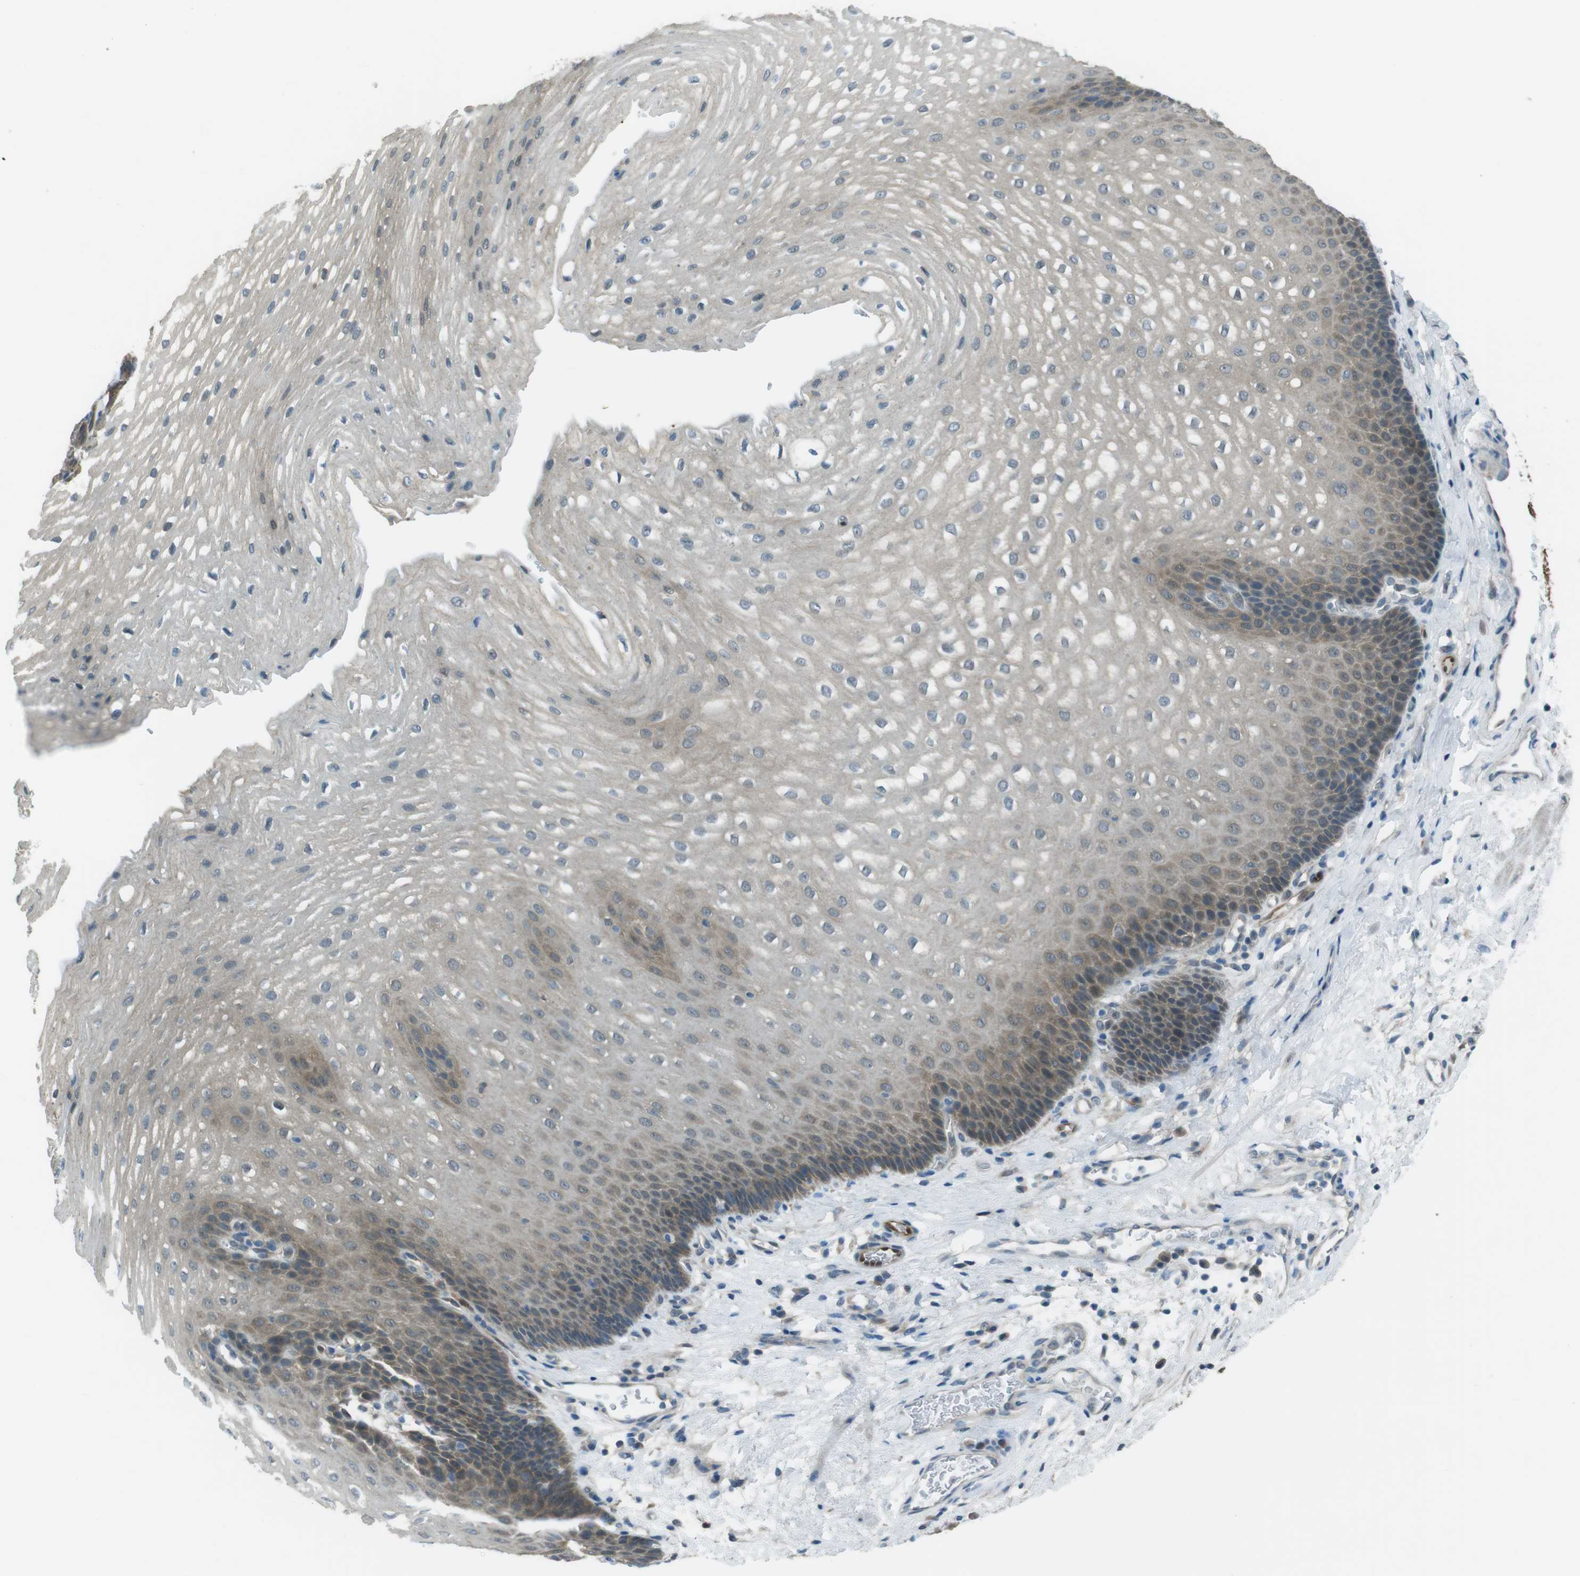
{"staining": {"intensity": "weak", "quantity": "25%-75%", "location": "cytoplasmic/membranous"}, "tissue": "esophagus", "cell_type": "Squamous epithelial cells", "image_type": "normal", "snomed": [{"axis": "morphology", "description": "Normal tissue, NOS"}, {"axis": "topography", "description": "Esophagus"}], "caption": "Squamous epithelial cells demonstrate low levels of weak cytoplasmic/membranous expression in about 25%-75% of cells in benign human esophagus.", "gene": "MFAP3", "patient": {"sex": "male", "age": 48}}